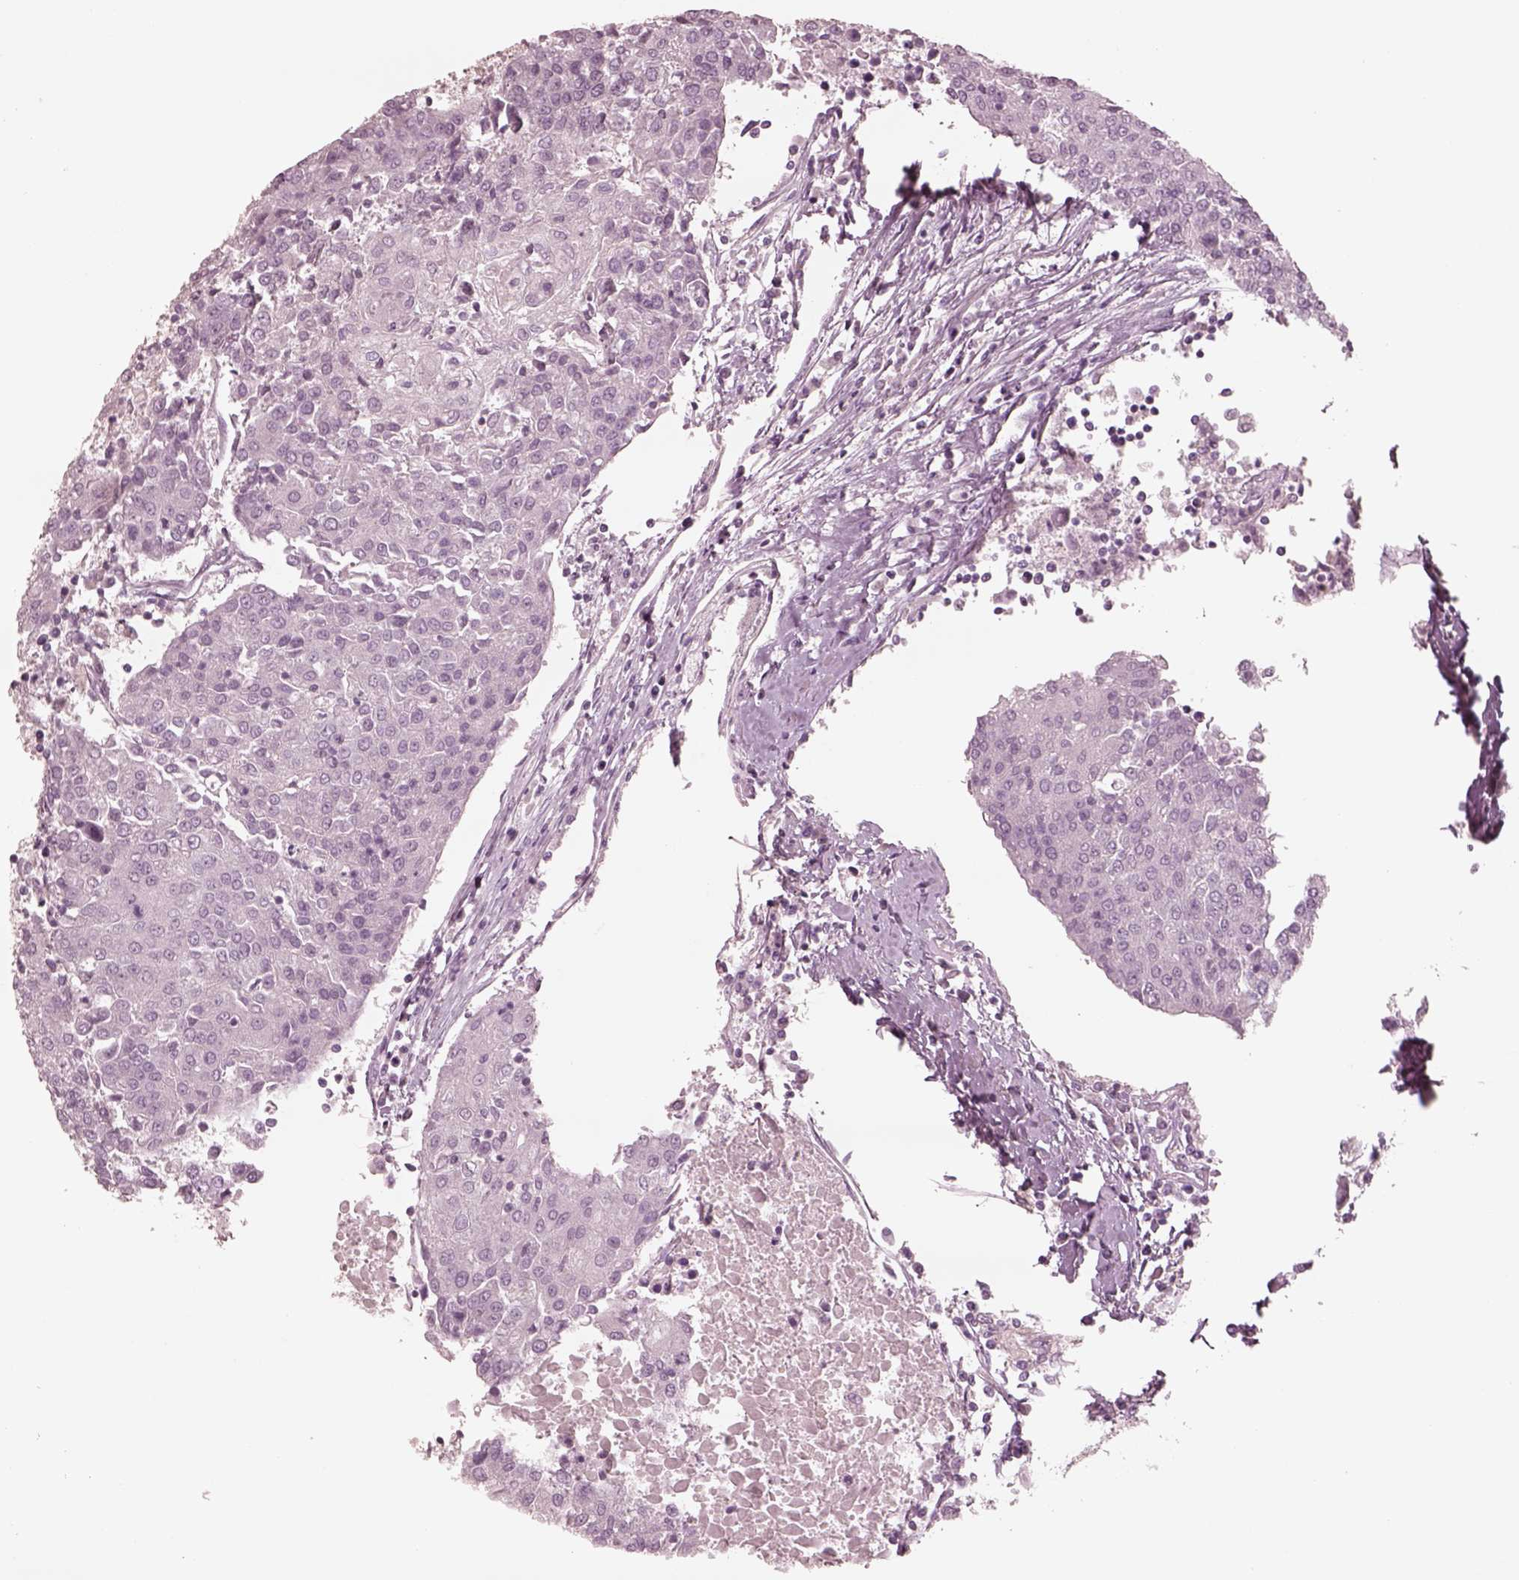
{"staining": {"intensity": "negative", "quantity": "none", "location": "none"}, "tissue": "urothelial cancer", "cell_type": "Tumor cells", "image_type": "cancer", "snomed": [{"axis": "morphology", "description": "Urothelial carcinoma, High grade"}, {"axis": "topography", "description": "Urinary bladder"}], "caption": "Tumor cells are negative for protein expression in human urothelial carcinoma (high-grade).", "gene": "DNAAF9", "patient": {"sex": "female", "age": 85}}